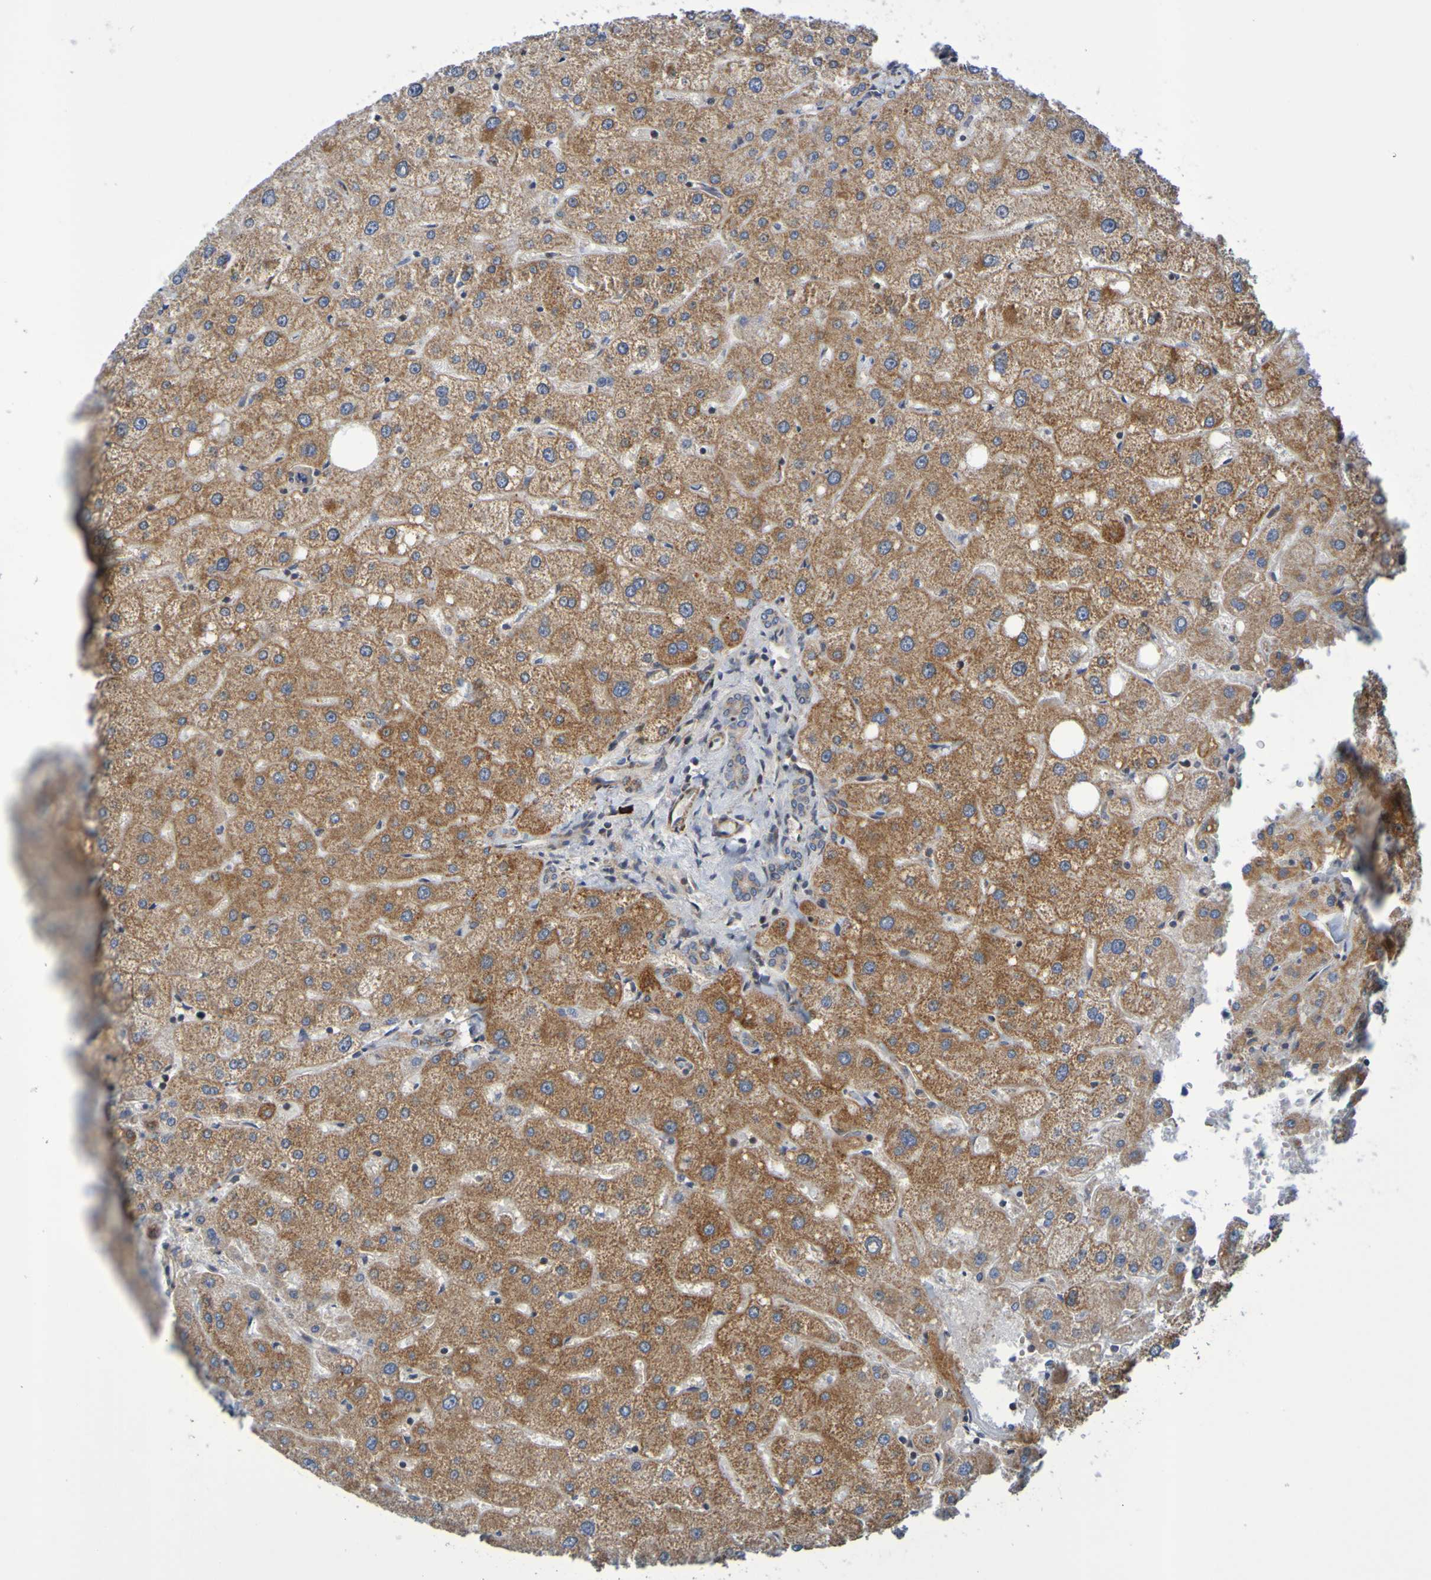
{"staining": {"intensity": "moderate", "quantity": ">75%", "location": "cytoplasmic/membranous"}, "tissue": "liver", "cell_type": "Cholangiocytes", "image_type": "normal", "snomed": [{"axis": "morphology", "description": "Normal tissue, NOS"}, {"axis": "topography", "description": "Liver"}], "caption": "Immunohistochemistry (IHC) photomicrograph of normal liver stained for a protein (brown), which exhibits medium levels of moderate cytoplasmic/membranous staining in about >75% of cholangiocytes.", "gene": "CCDC51", "patient": {"sex": "male", "age": 73}}